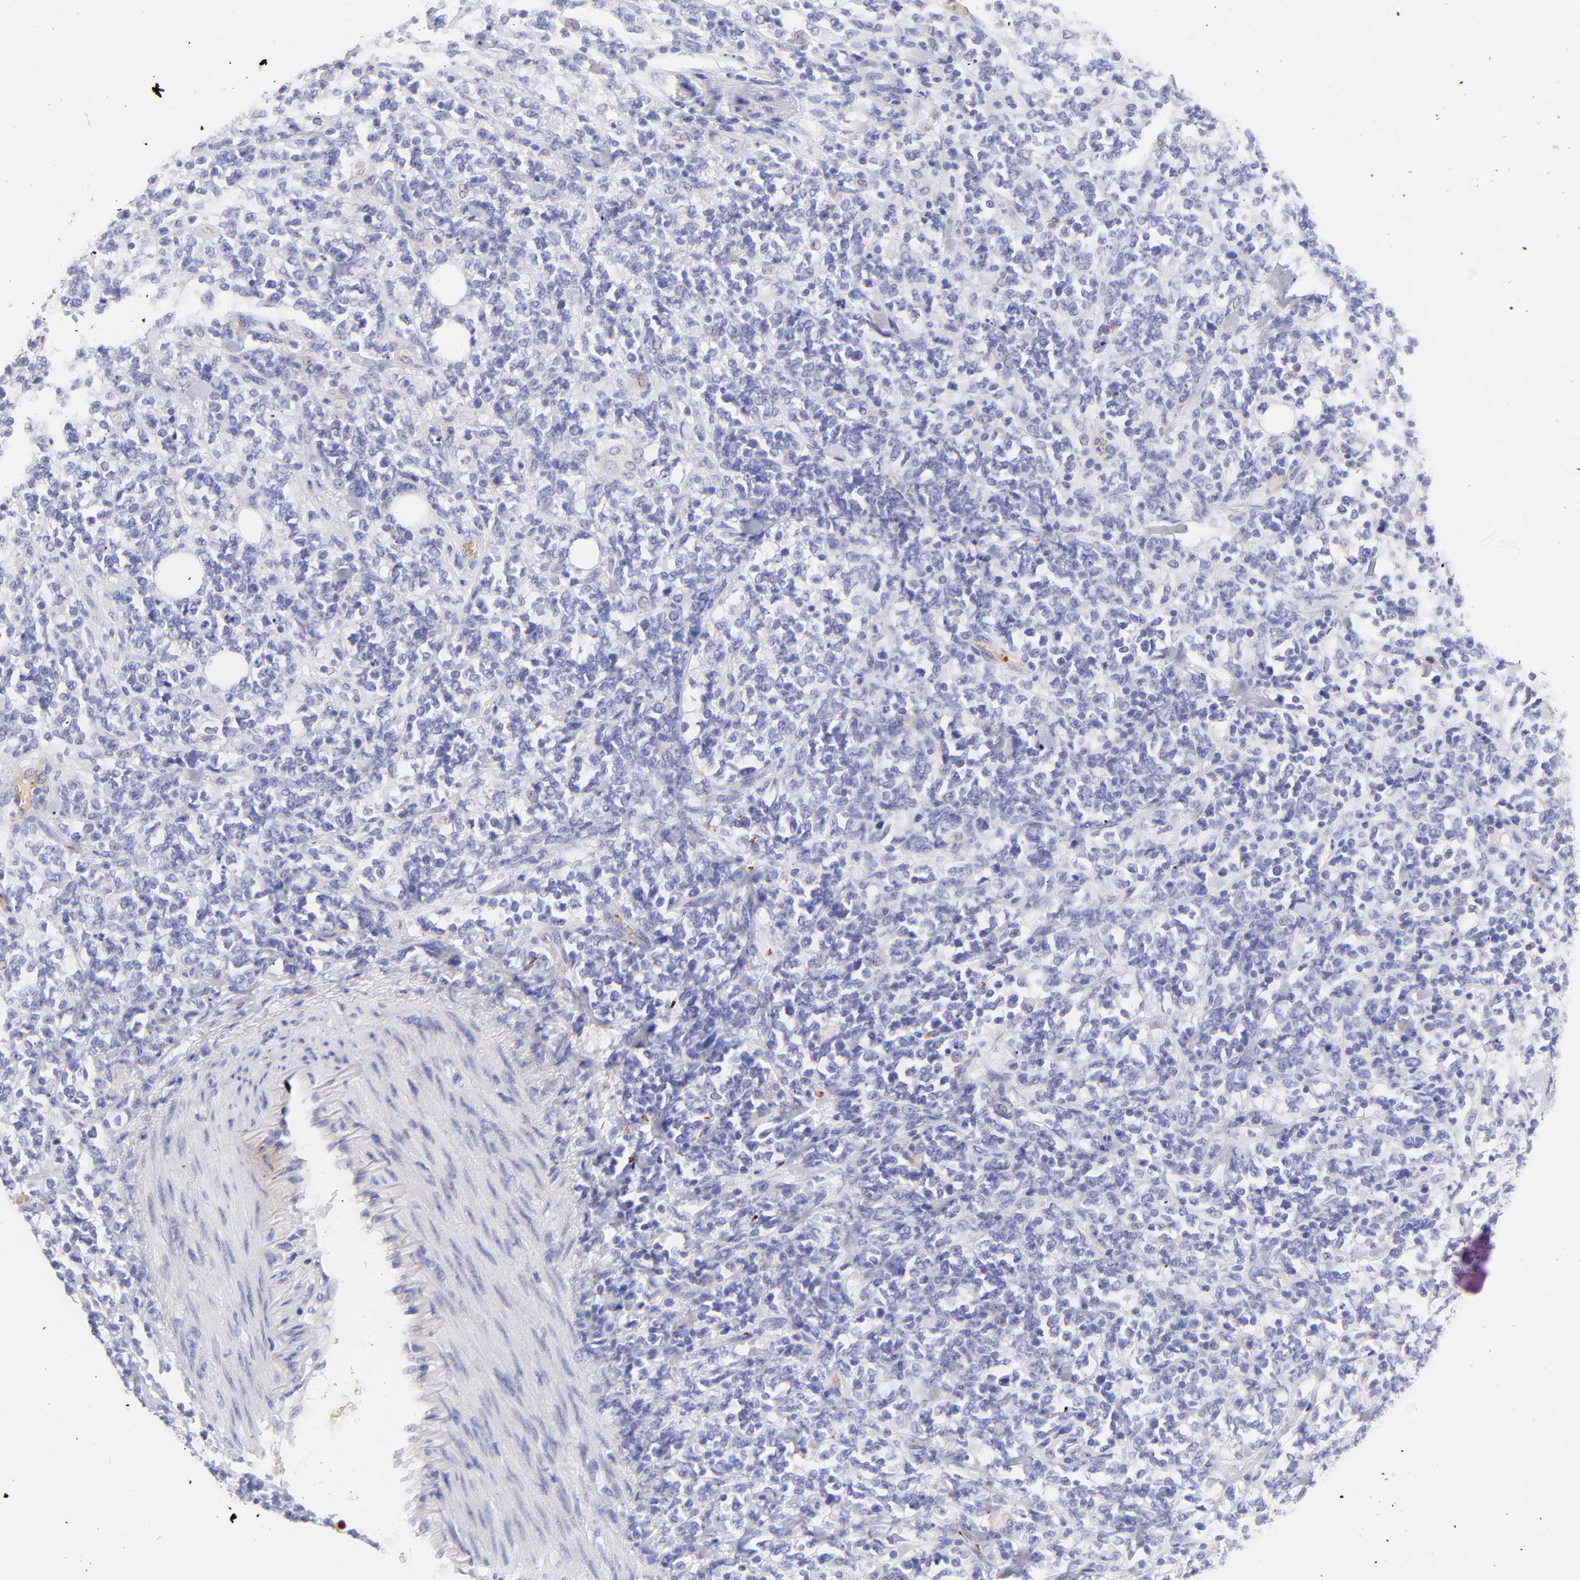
{"staining": {"intensity": "negative", "quantity": "none", "location": "none"}, "tissue": "lymphoma", "cell_type": "Tumor cells", "image_type": "cancer", "snomed": [{"axis": "morphology", "description": "Malignant lymphoma, non-Hodgkin's type, High grade"}, {"axis": "topography", "description": "Soft tissue"}], "caption": "This is an immunohistochemistry (IHC) photomicrograph of human lymphoma. There is no expression in tumor cells.", "gene": "FRMPD3", "patient": {"sex": "male", "age": 18}}